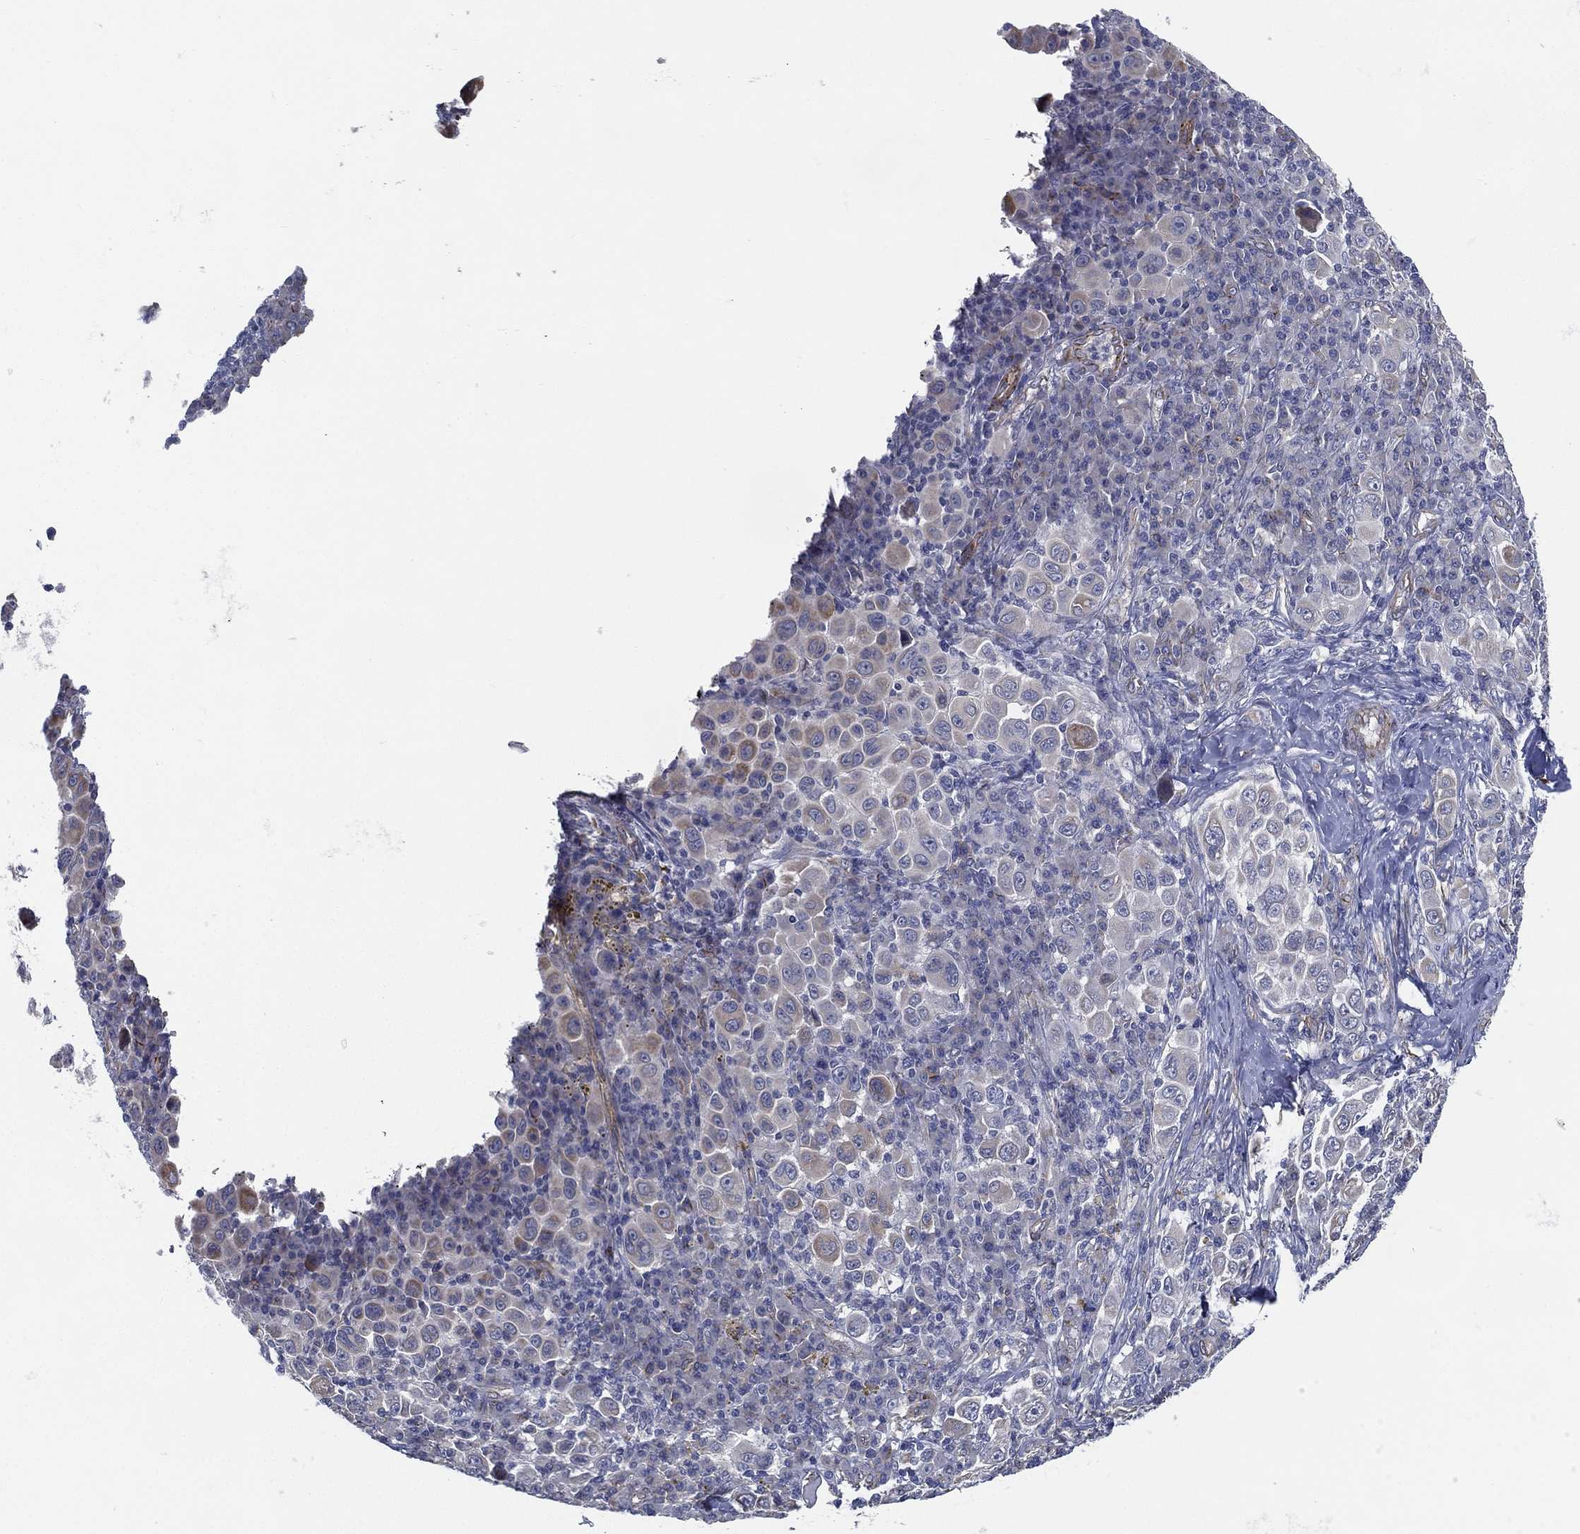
{"staining": {"intensity": "negative", "quantity": "none", "location": "none"}, "tissue": "melanoma", "cell_type": "Tumor cells", "image_type": "cancer", "snomed": [{"axis": "morphology", "description": "Malignant melanoma, NOS"}, {"axis": "topography", "description": "Skin"}], "caption": "Image shows no significant protein expression in tumor cells of malignant melanoma. The staining was performed using DAB to visualize the protein expression in brown, while the nuclei were stained in blue with hematoxylin (Magnification: 20x).", "gene": "LRRC56", "patient": {"sex": "female", "age": 57}}